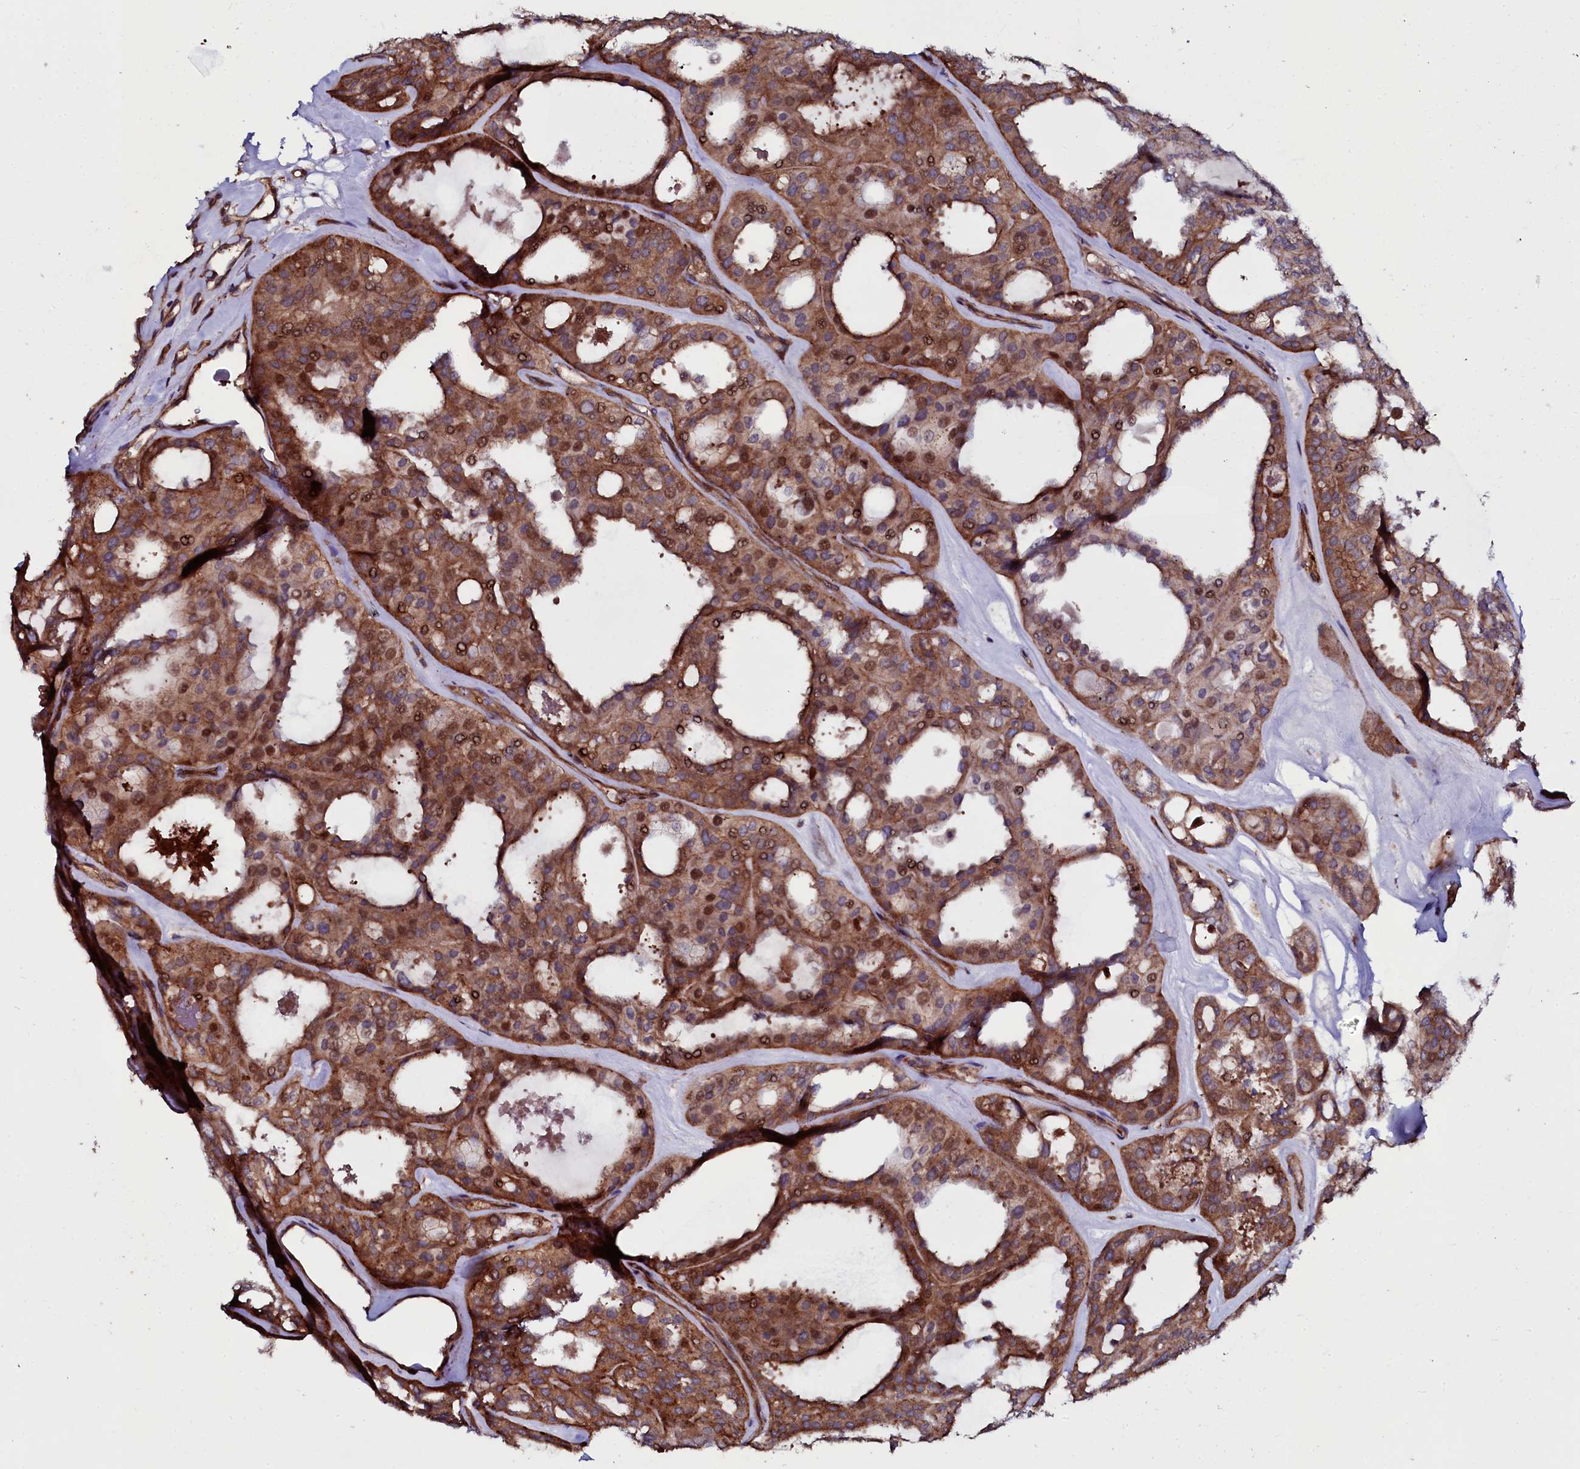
{"staining": {"intensity": "strong", "quantity": ">75%", "location": "cytoplasmic/membranous"}, "tissue": "thyroid cancer", "cell_type": "Tumor cells", "image_type": "cancer", "snomed": [{"axis": "morphology", "description": "Follicular adenoma carcinoma, NOS"}, {"axis": "topography", "description": "Thyroid gland"}], "caption": "Immunohistochemistry micrograph of human thyroid cancer (follicular adenoma carcinoma) stained for a protein (brown), which displays high levels of strong cytoplasmic/membranous positivity in about >75% of tumor cells.", "gene": "USPL1", "patient": {"sex": "male", "age": 75}}